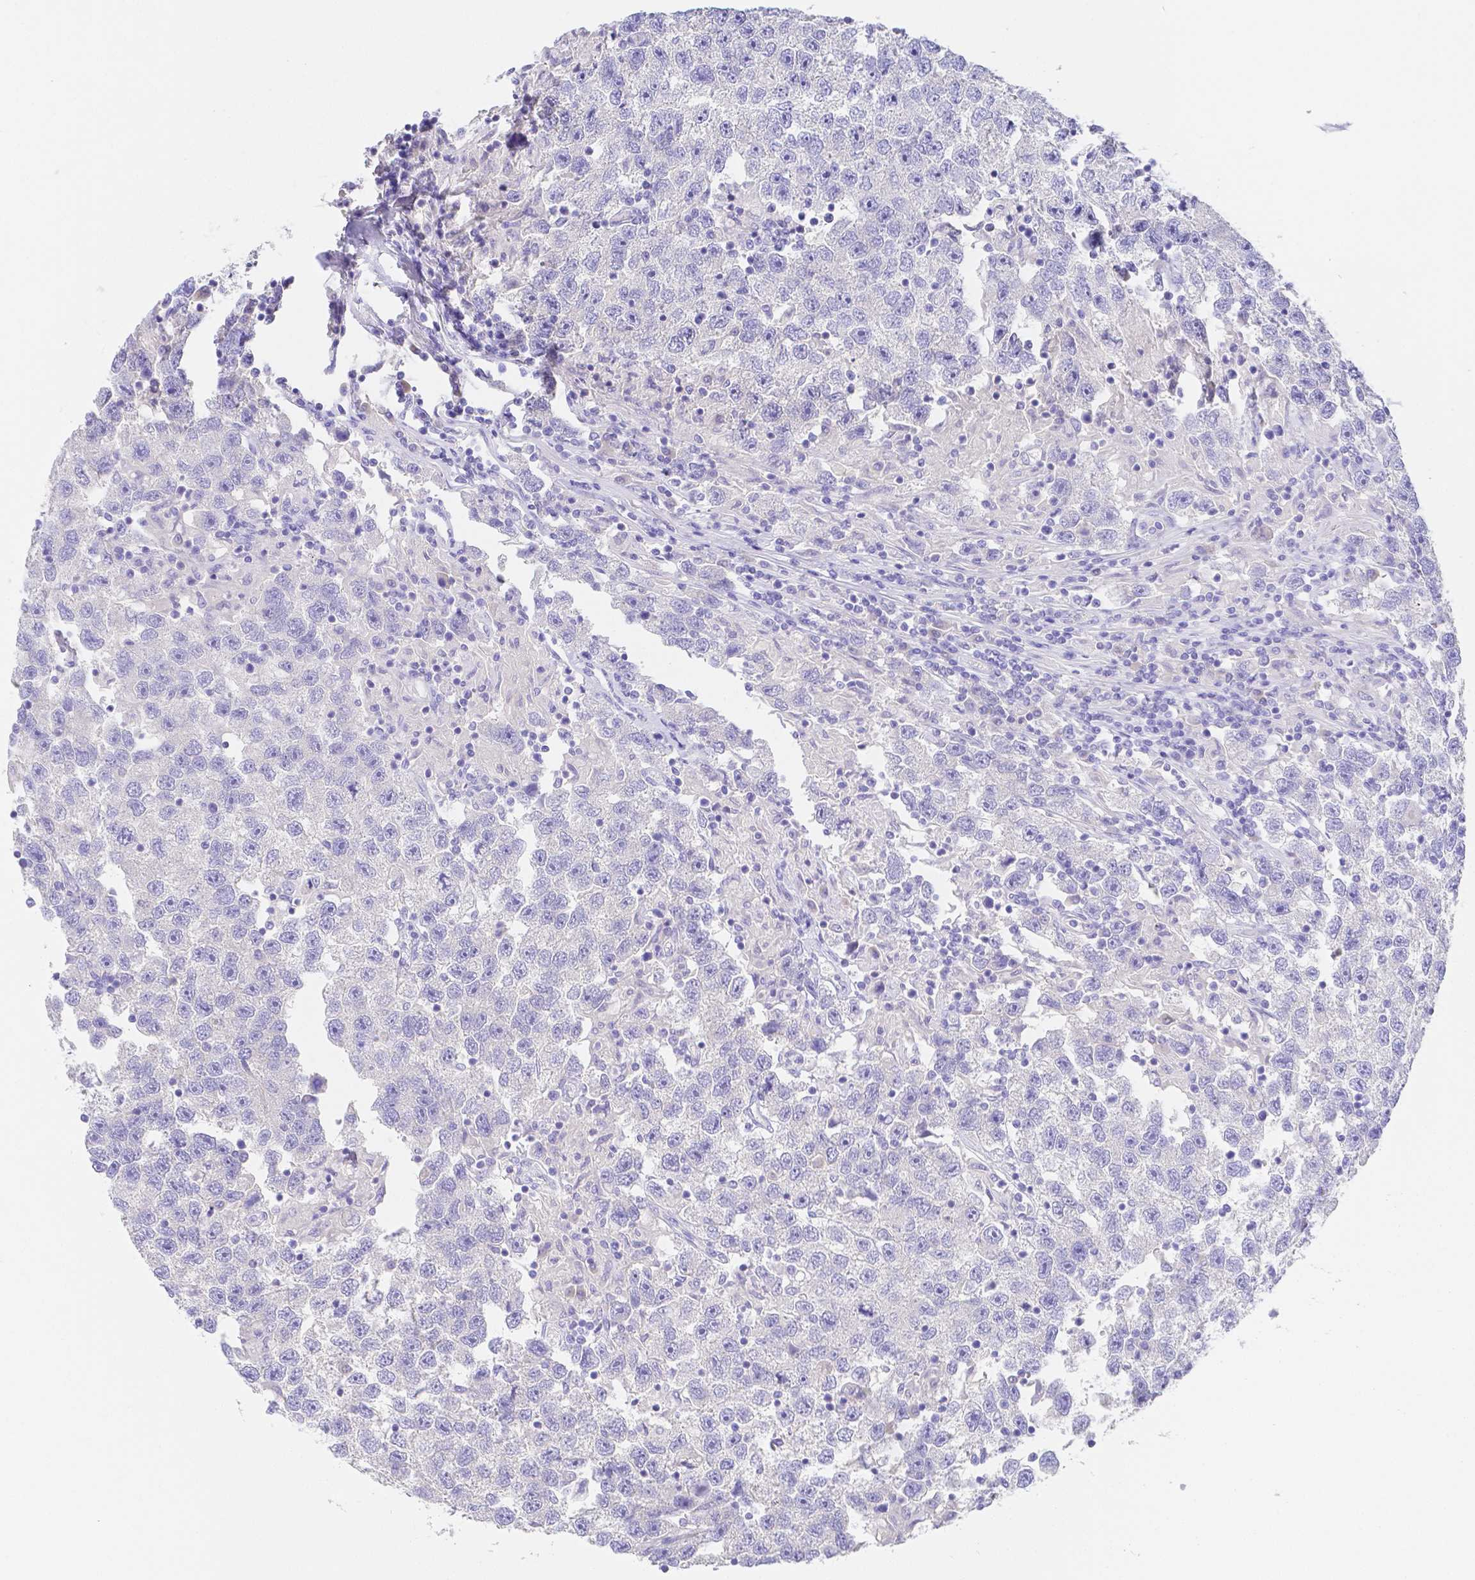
{"staining": {"intensity": "negative", "quantity": "none", "location": "none"}, "tissue": "testis cancer", "cell_type": "Tumor cells", "image_type": "cancer", "snomed": [{"axis": "morphology", "description": "Seminoma, NOS"}, {"axis": "topography", "description": "Testis"}], "caption": "This is an IHC micrograph of human testis cancer. There is no staining in tumor cells.", "gene": "ZG16B", "patient": {"sex": "male", "age": 26}}